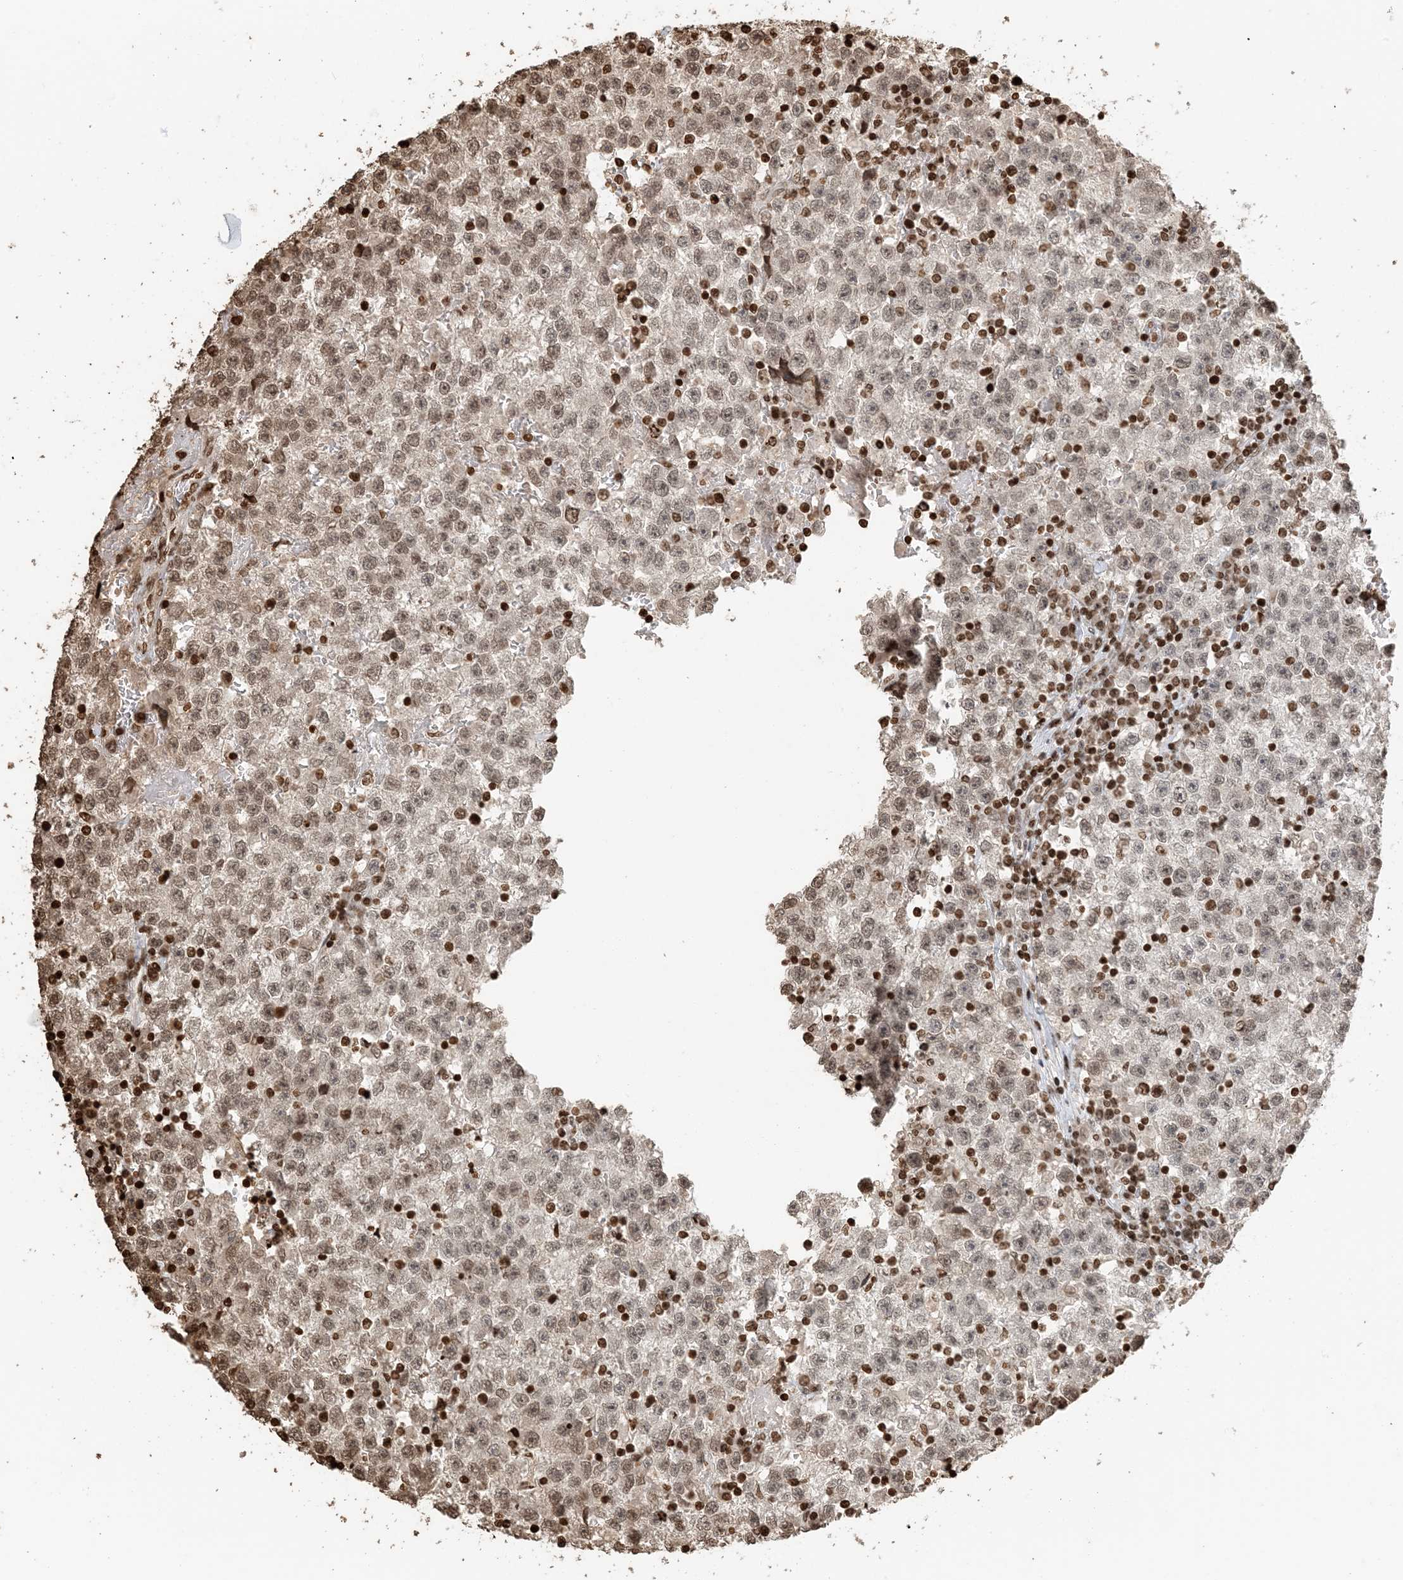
{"staining": {"intensity": "weak", "quantity": "25%-75%", "location": "nuclear"}, "tissue": "testis cancer", "cell_type": "Tumor cells", "image_type": "cancer", "snomed": [{"axis": "morphology", "description": "Seminoma, NOS"}, {"axis": "topography", "description": "Testis"}], "caption": "About 25%-75% of tumor cells in testis cancer show weak nuclear protein positivity as visualized by brown immunohistochemical staining.", "gene": "H3-3B", "patient": {"sex": "male", "age": 22}}